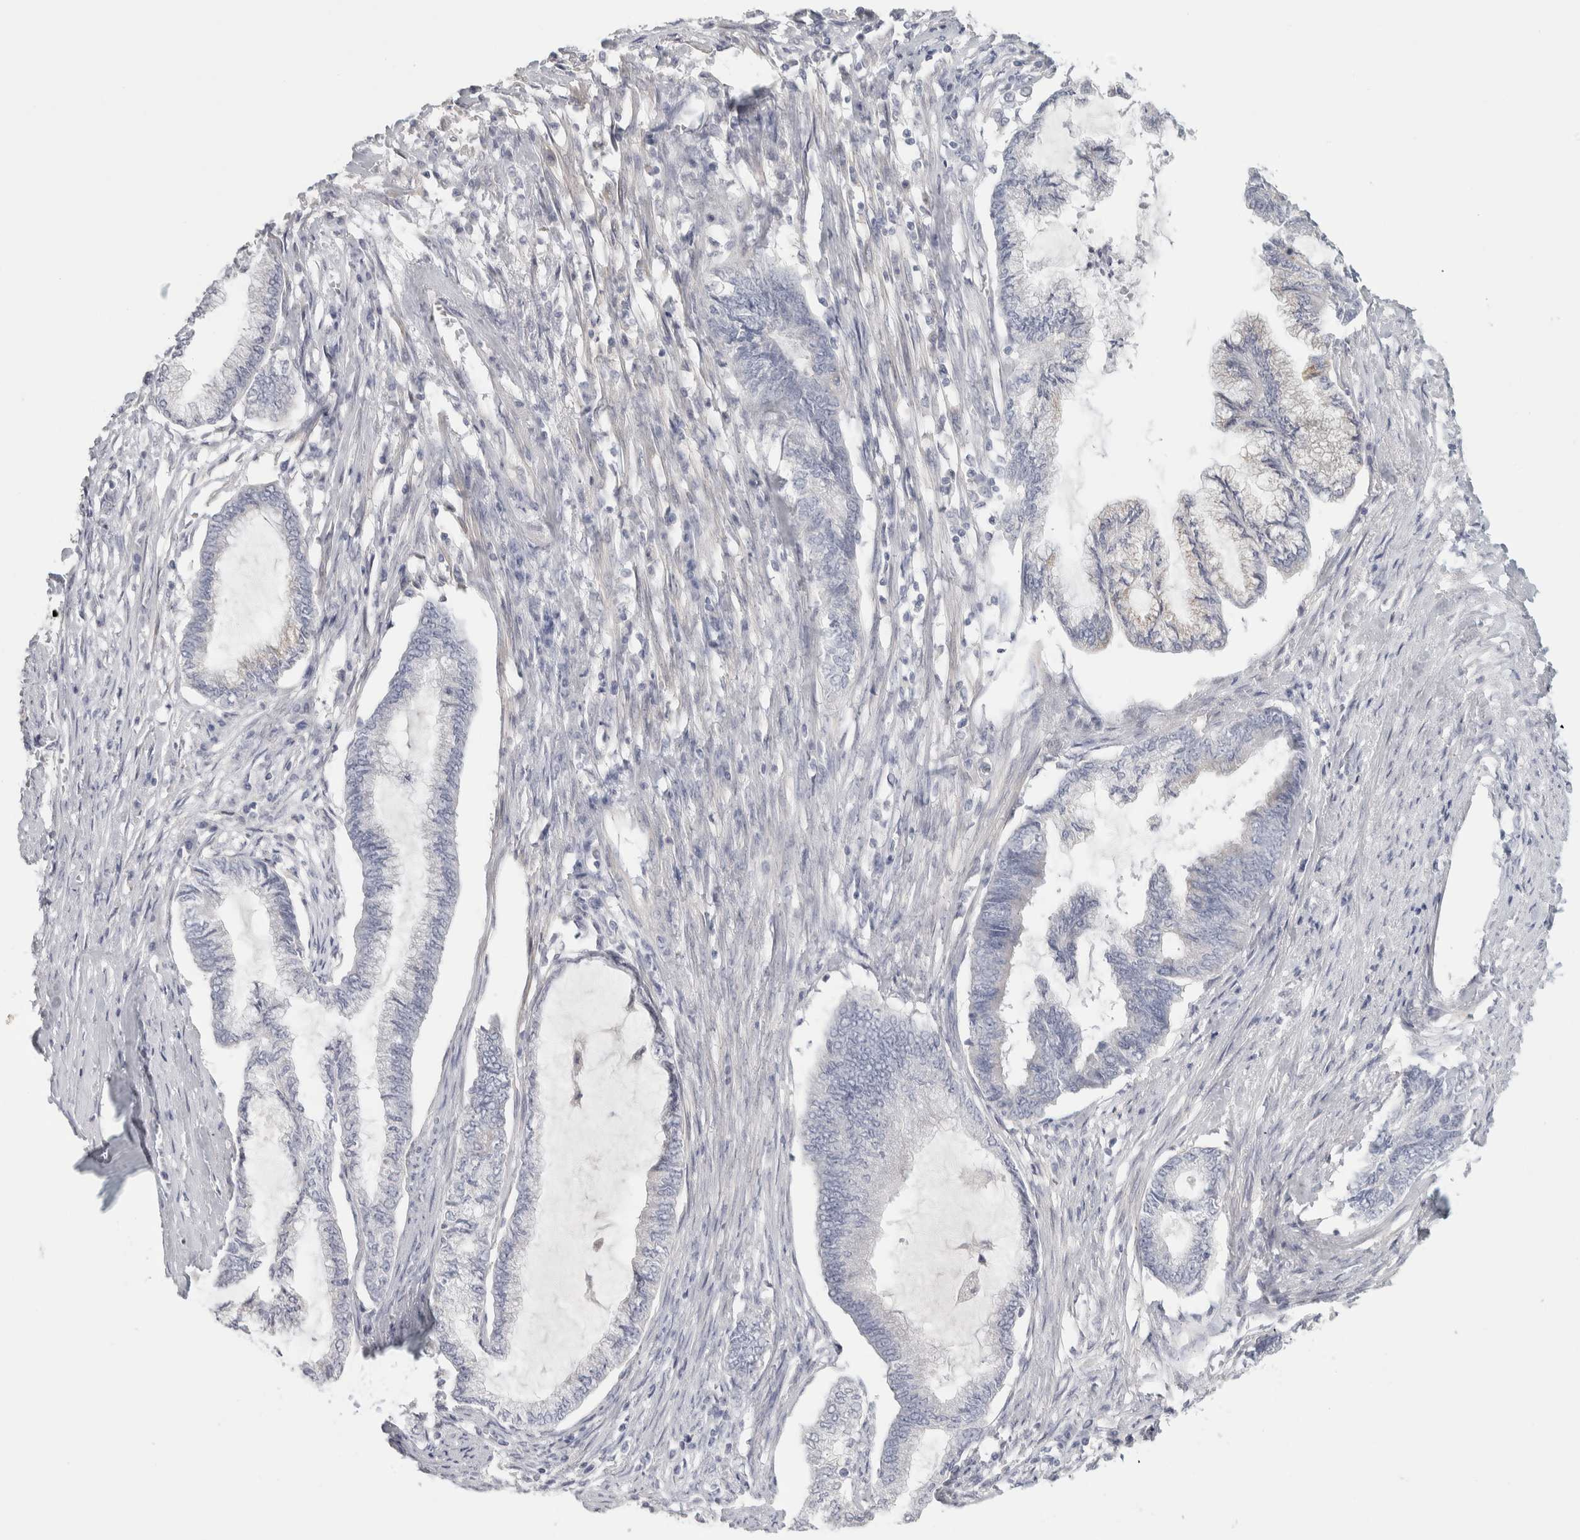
{"staining": {"intensity": "negative", "quantity": "none", "location": "none"}, "tissue": "endometrial cancer", "cell_type": "Tumor cells", "image_type": "cancer", "snomed": [{"axis": "morphology", "description": "Adenocarcinoma, NOS"}, {"axis": "topography", "description": "Endometrium"}], "caption": "DAB (3,3'-diaminobenzidine) immunohistochemical staining of human endometrial adenocarcinoma shows no significant expression in tumor cells. Brightfield microscopy of immunohistochemistry (IHC) stained with DAB (3,3'-diaminobenzidine) (brown) and hematoxylin (blue), captured at high magnification.", "gene": "DCXR", "patient": {"sex": "female", "age": 86}}